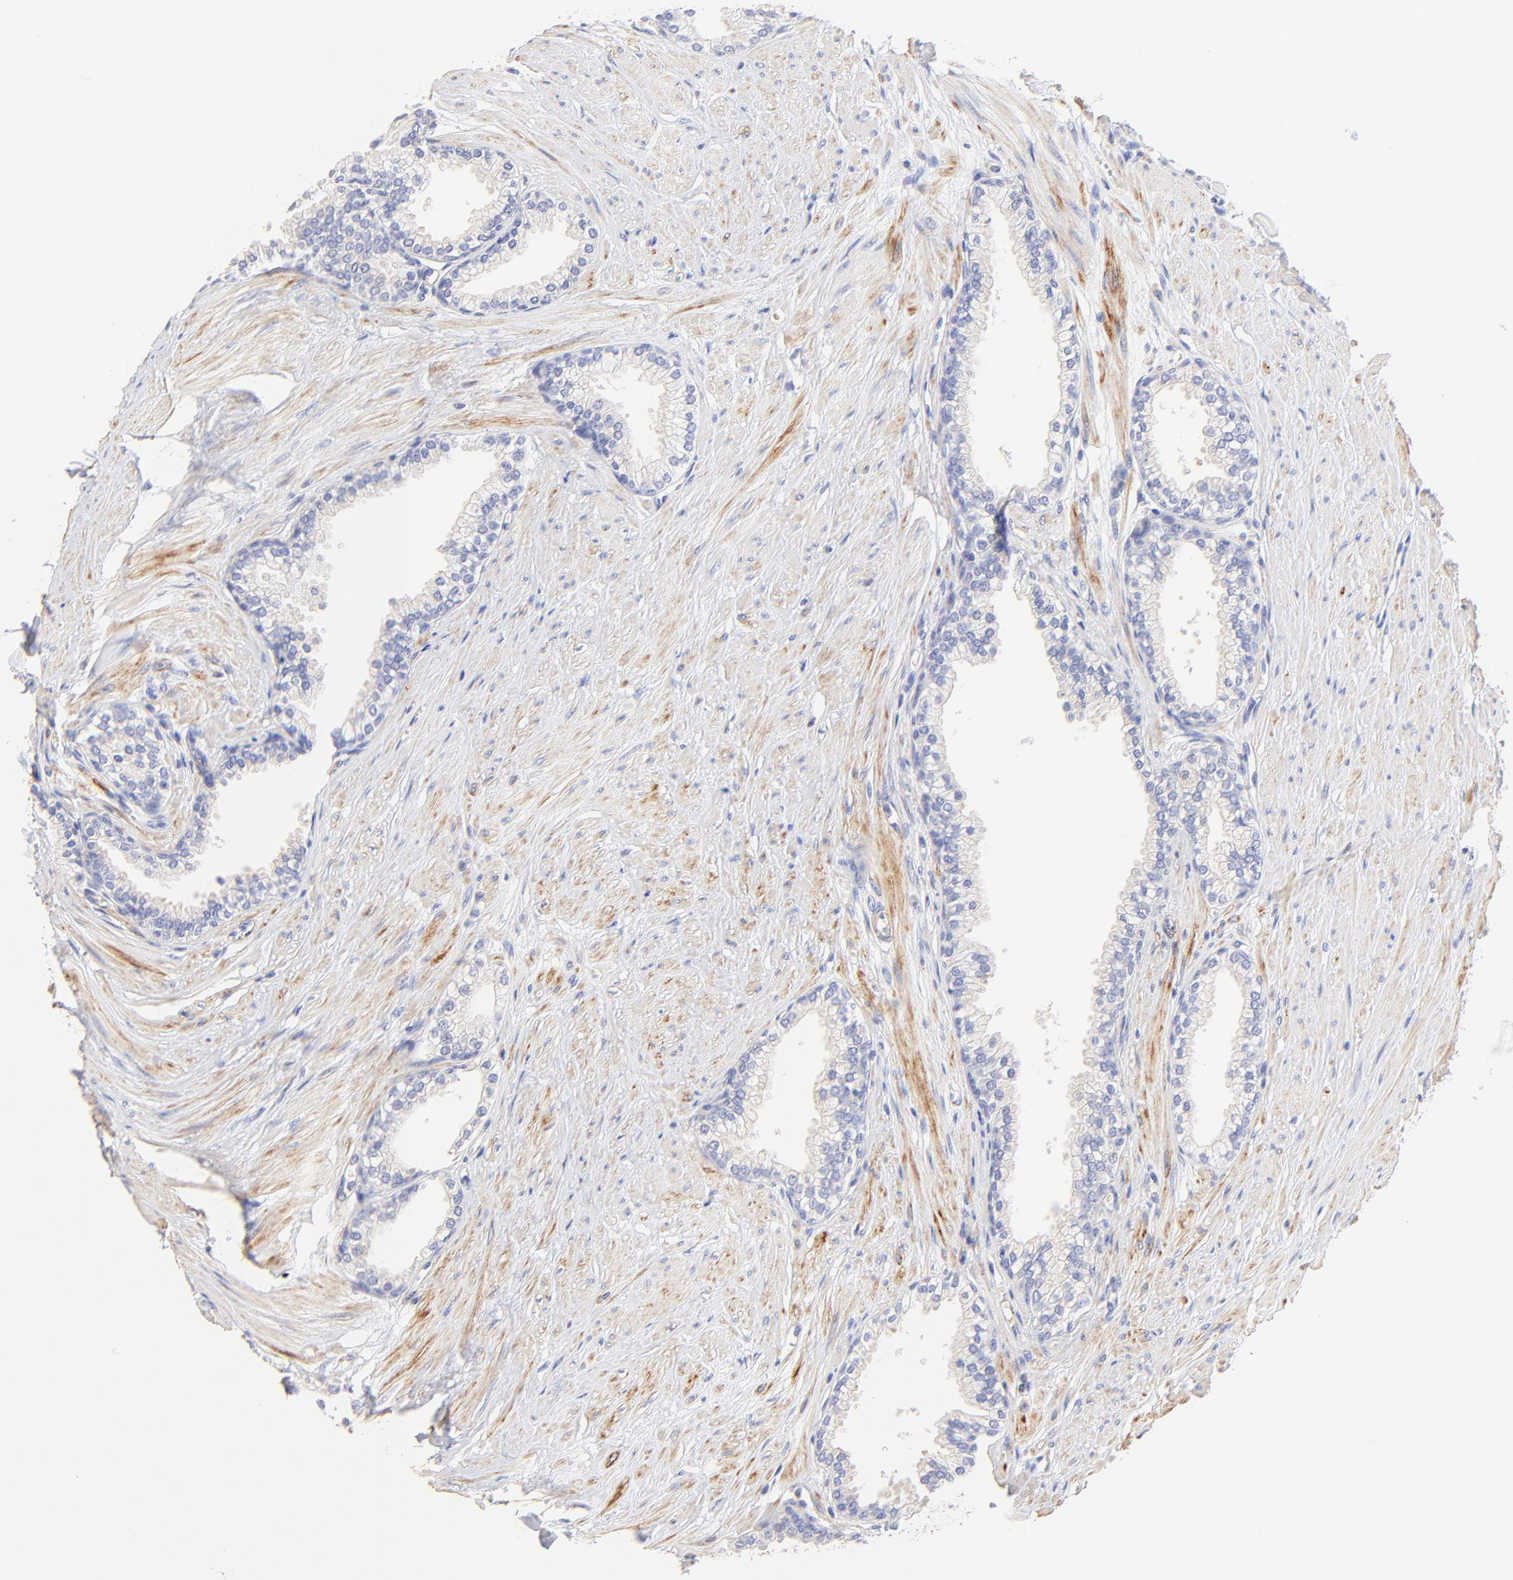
{"staining": {"intensity": "negative", "quantity": "none", "location": "none"}, "tissue": "prostate", "cell_type": "Glandular cells", "image_type": "normal", "snomed": [{"axis": "morphology", "description": "Normal tissue, NOS"}, {"axis": "topography", "description": "Prostate"}], "caption": "This image is of normal prostate stained with immunohistochemistry (IHC) to label a protein in brown with the nuclei are counter-stained blue. There is no positivity in glandular cells.", "gene": "ACTRT1", "patient": {"sex": "male", "age": 64}}